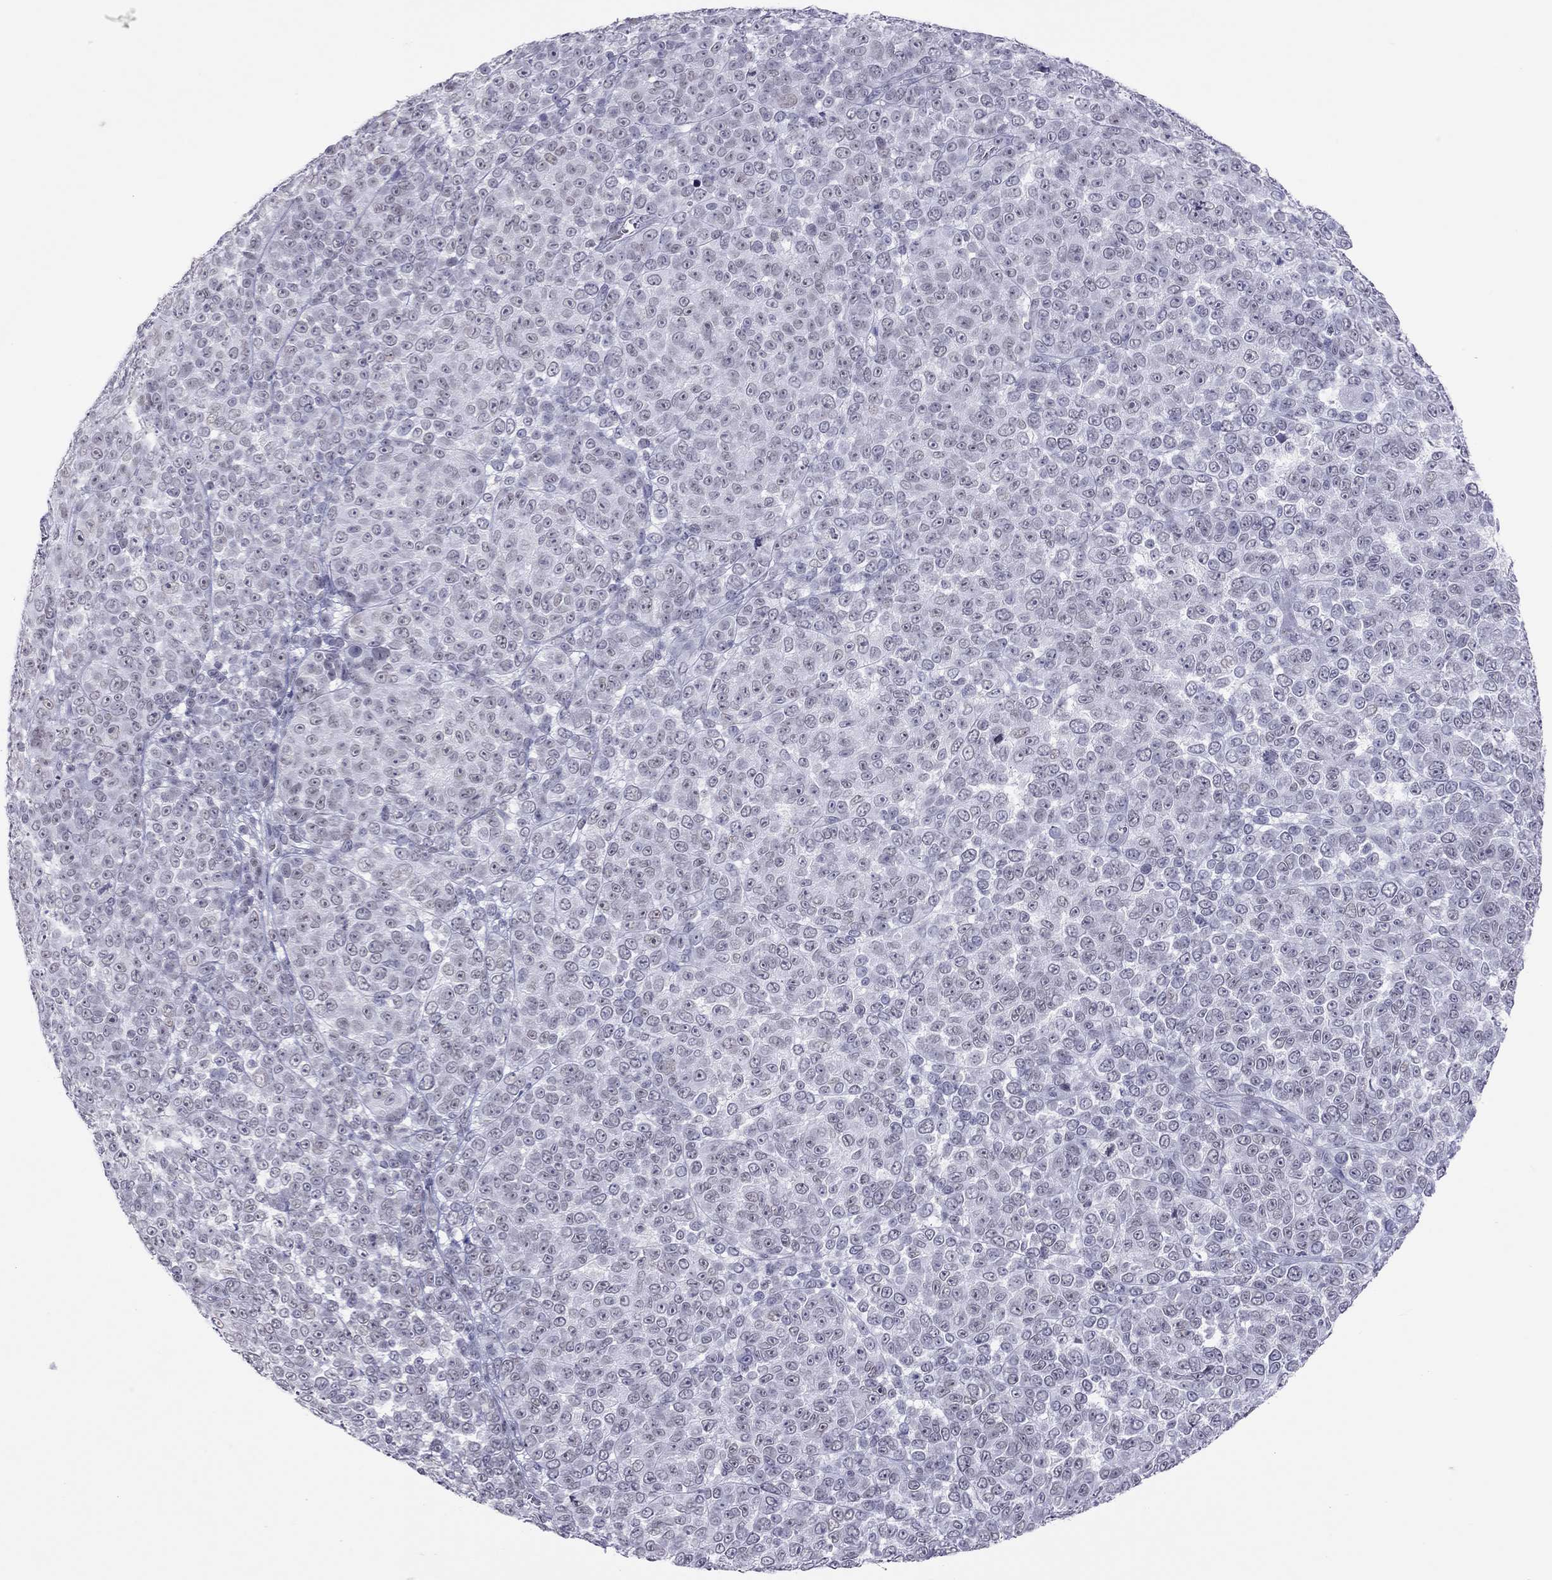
{"staining": {"intensity": "negative", "quantity": "none", "location": "none"}, "tissue": "melanoma", "cell_type": "Tumor cells", "image_type": "cancer", "snomed": [{"axis": "morphology", "description": "Malignant melanoma, NOS"}, {"axis": "topography", "description": "Skin"}], "caption": "There is no significant staining in tumor cells of malignant melanoma.", "gene": "JHY", "patient": {"sex": "female", "age": 95}}